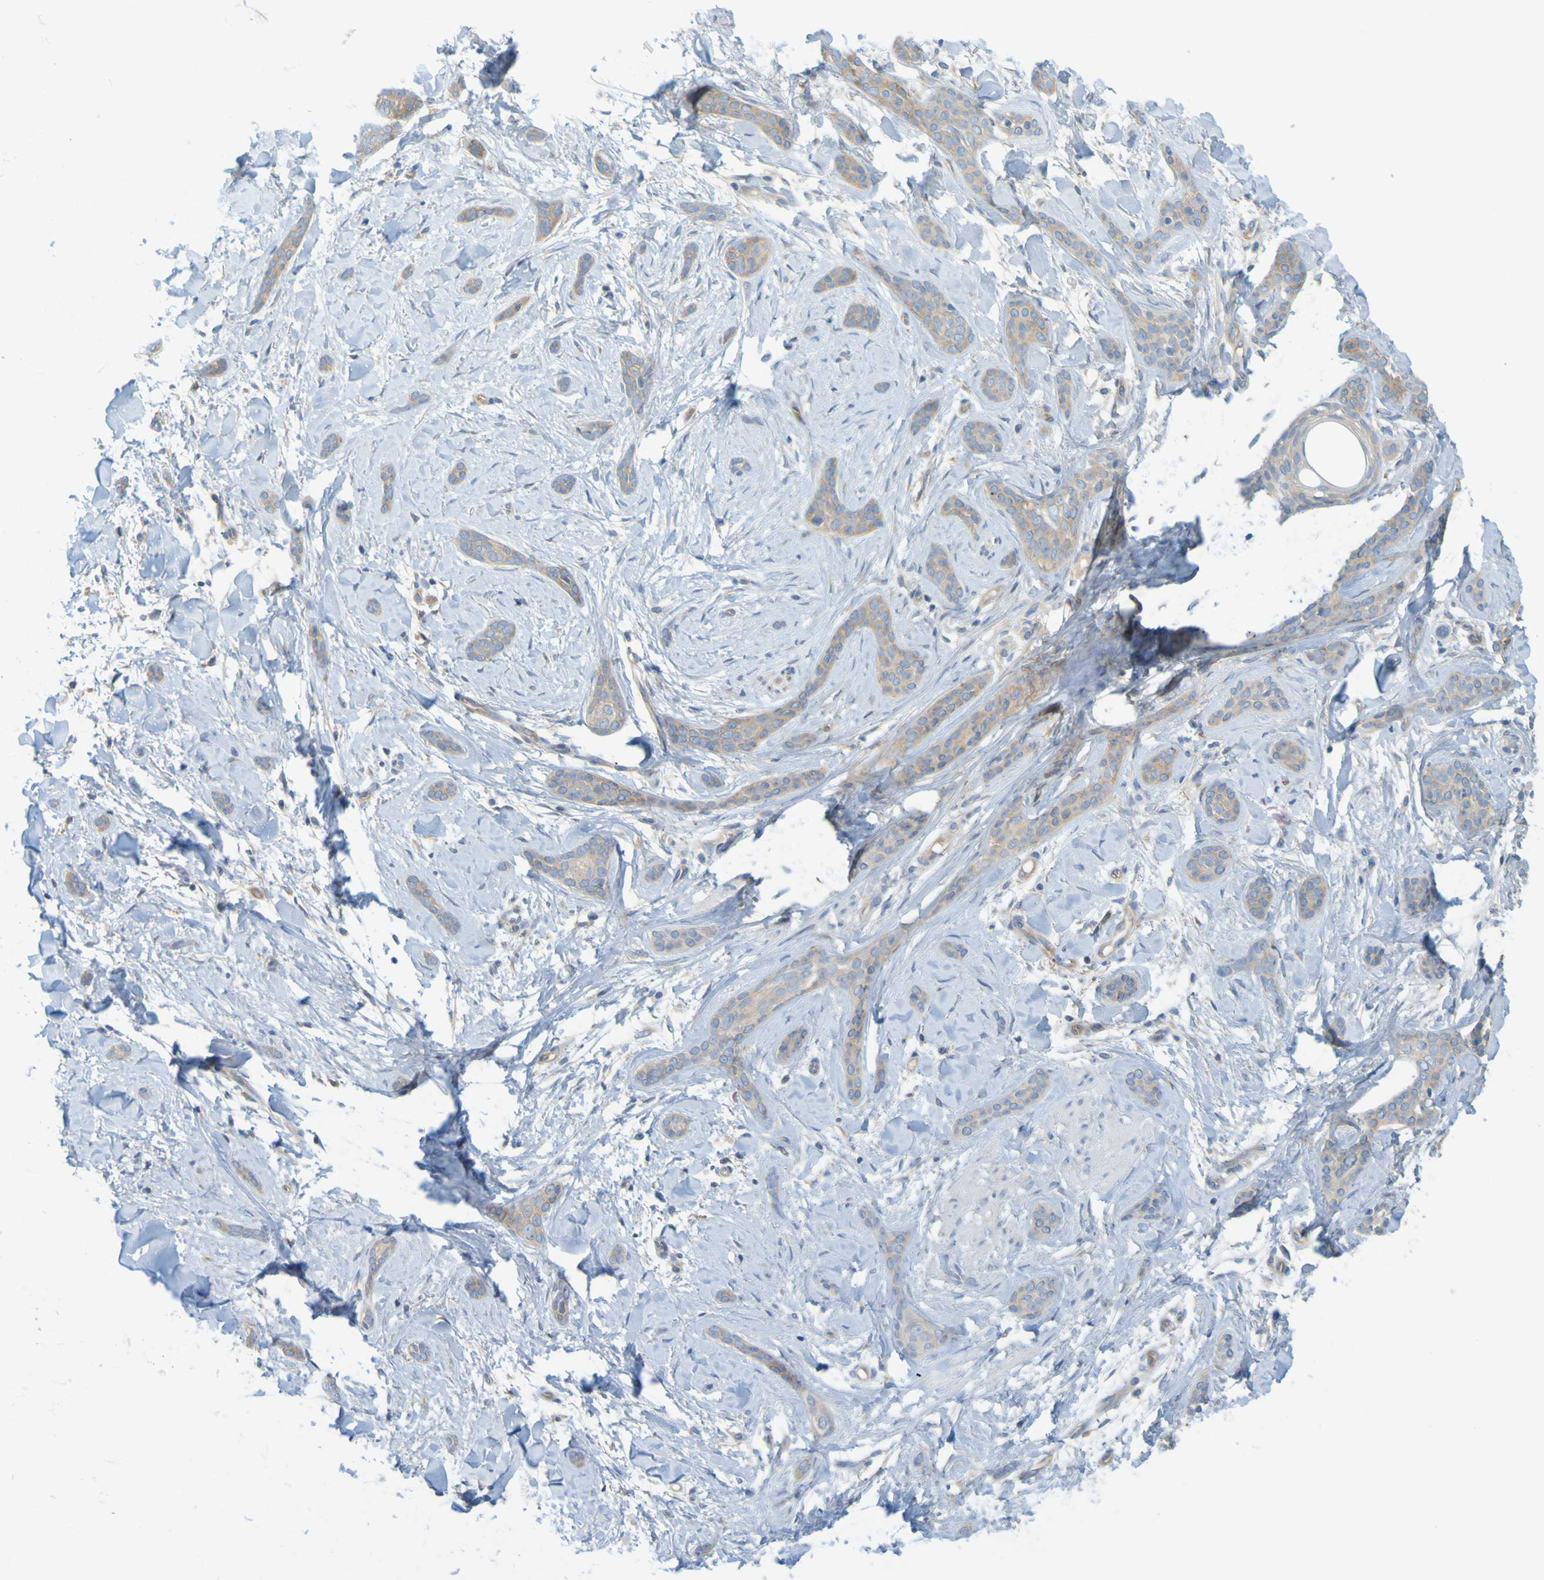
{"staining": {"intensity": "weak", "quantity": ">75%", "location": "cytoplasmic/membranous"}, "tissue": "skin cancer", "cell_type": "Tumor cells", "image_type": "cancer", "snomed": [{"axis": "morphology", "description": "Basal cell carcinoma"}, {"axis": "morphology", "description": "Adnexal tumor, benign"}, {"axis": "topography", "description": "Skin"}], "caption": "The immunohistochemical stain labels weak cytoplasmic/membranous positivity in tumor cells of skin cancer (basal cell carcinoma) tissue. (Brightfield microscopy of DAB IHC at high magnification).", "gene": "APPL1", "patient": {"sex": "female", "age": 42}}